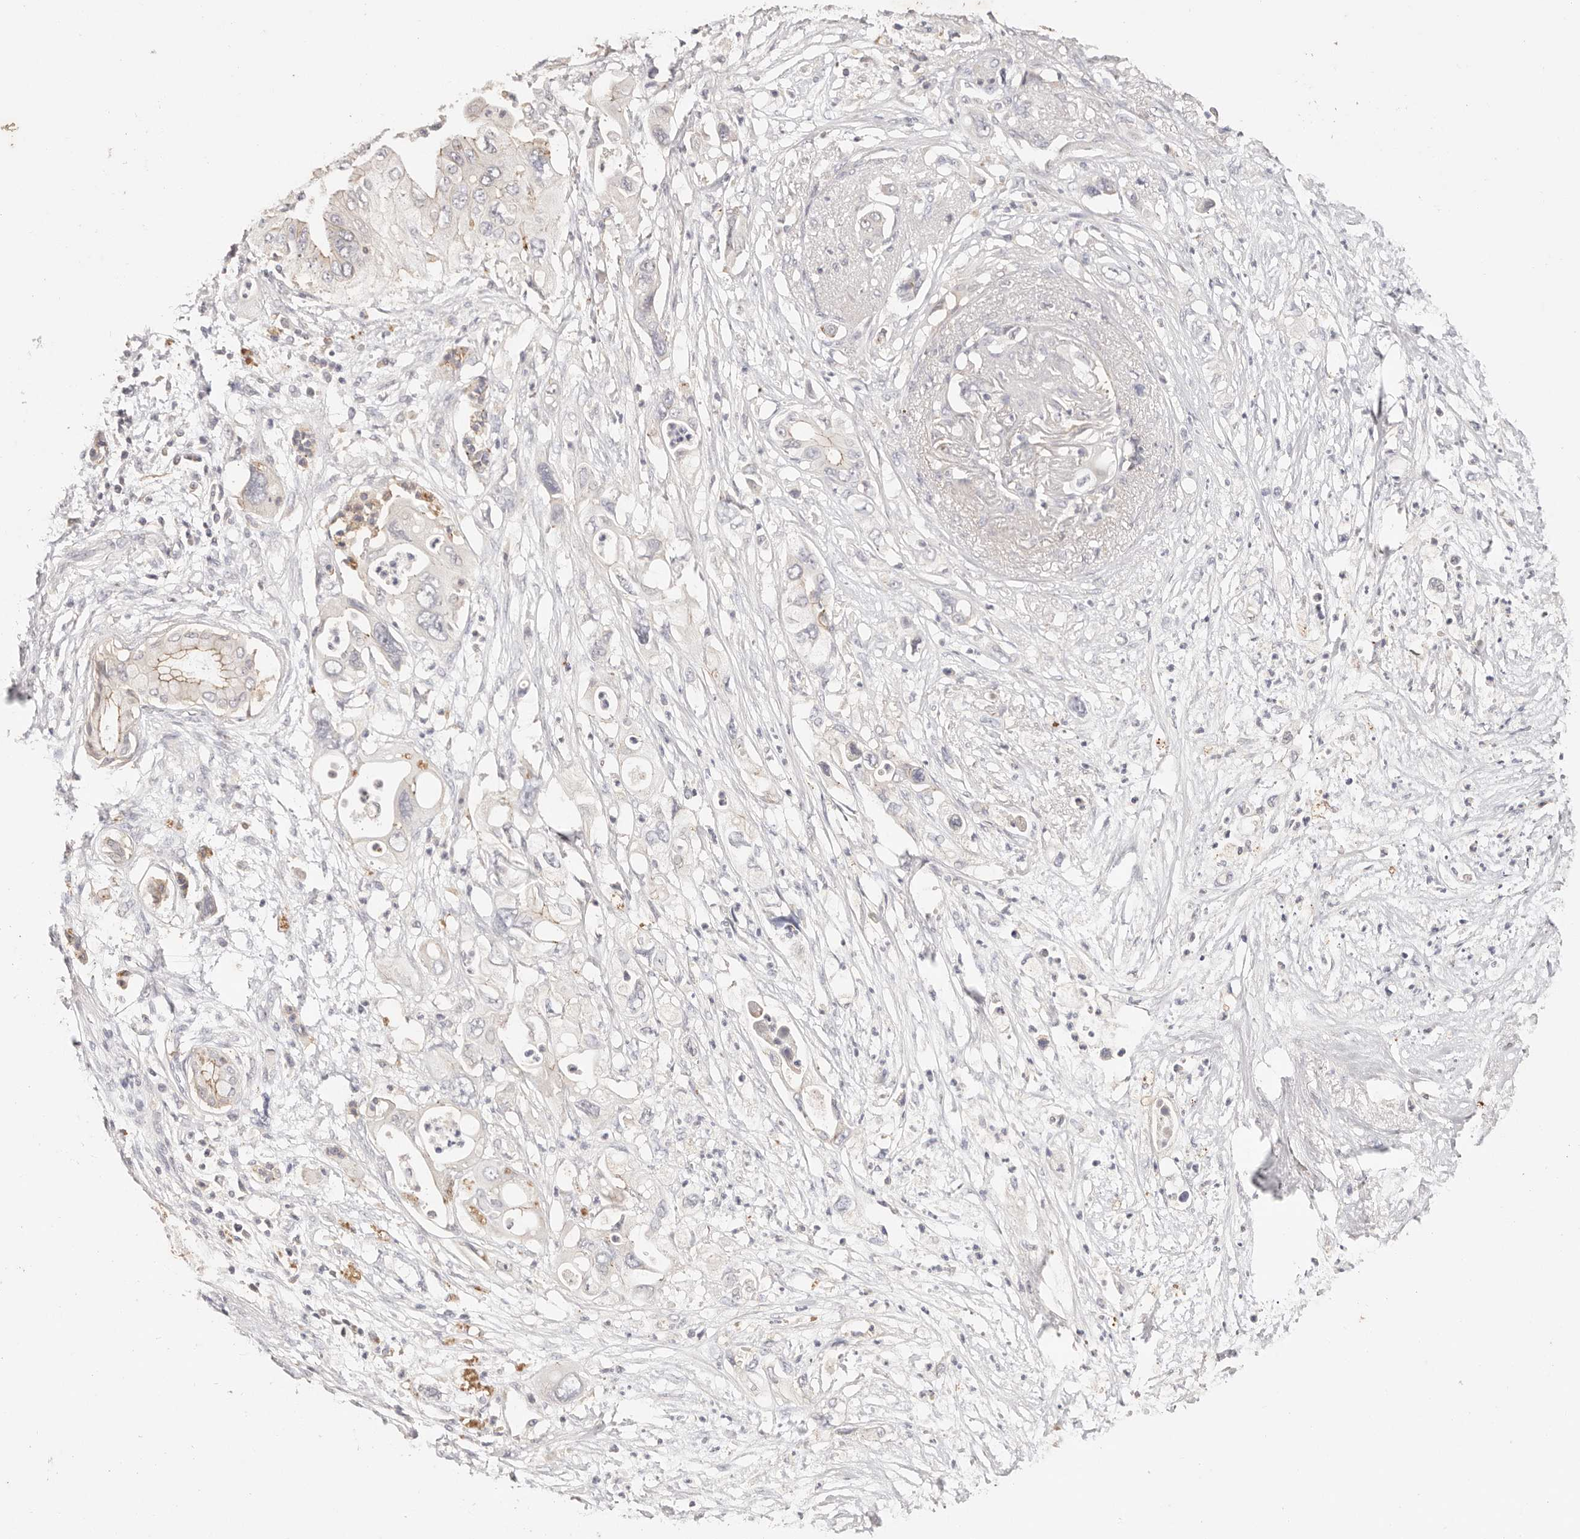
{"staining": {"intensity": "weak", "quantity": "<25%", "location": "cytoplasmic/membranous"}, "tissue": "pancreatic cancer", "cell_type": "Tumor cells", "image_type": "cancer", "snomed": [{"axis": "morphology", "description": "Adenocarcinoma, NOS"}, {"axis": "topography", "description": "Pancreas"}], "caption": "Histopathology image shows no significant protein staining in tumor cells of adenocarcinoma (pancreatic).", "gene": "CXADR", "patient": {"sex": "male", "age": 66}}